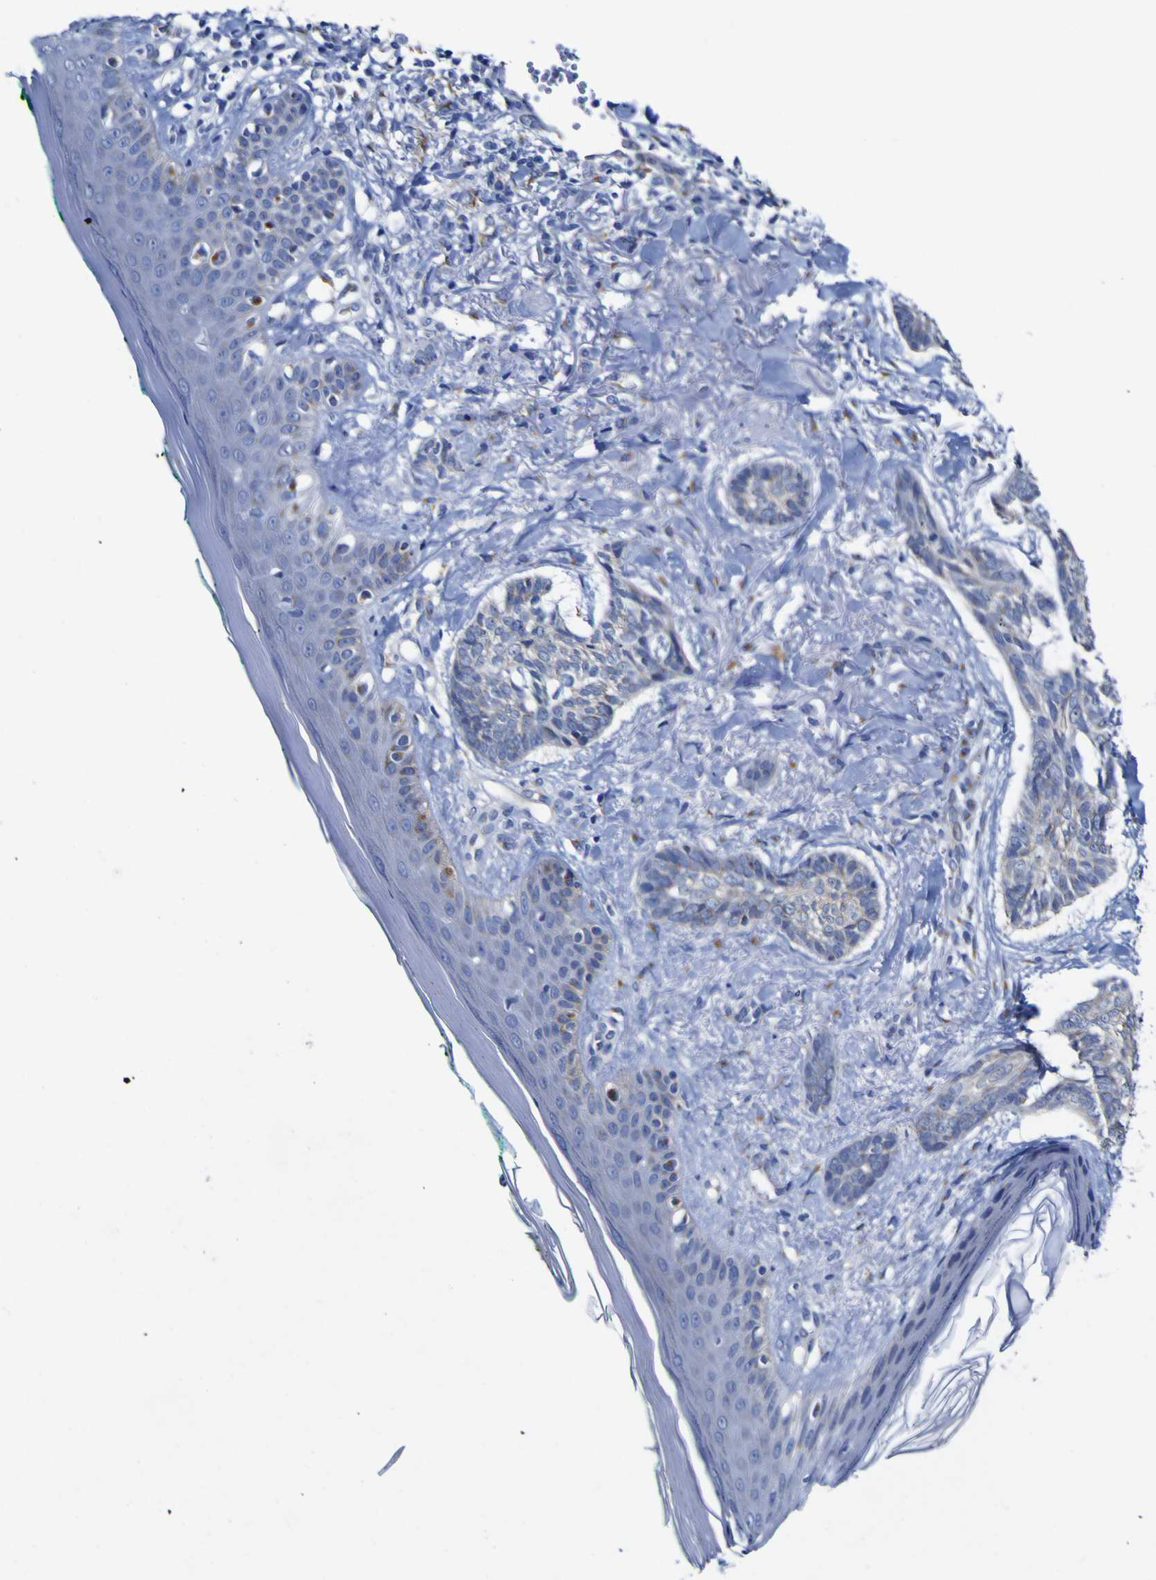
{"staining": {"intensity": "weak", "quantity": "<25%", "location": "cytoplasmic/membranous"}, "tissue": "skin cancer", "cell_type": "Tumor cells", "image_type": "cancer", "snomed": [{"axis": "morphology", "description": "Basal cell carcinoma"}, {"axis": "topography", "description": "Skin"}], "caption": "This is a histopathology image of IHC staining of skin basal cell carcinoma, which shows no staining in tumor cells.", "gene": "GOLM1", "patient": {"sex": "male", "age": 43}}